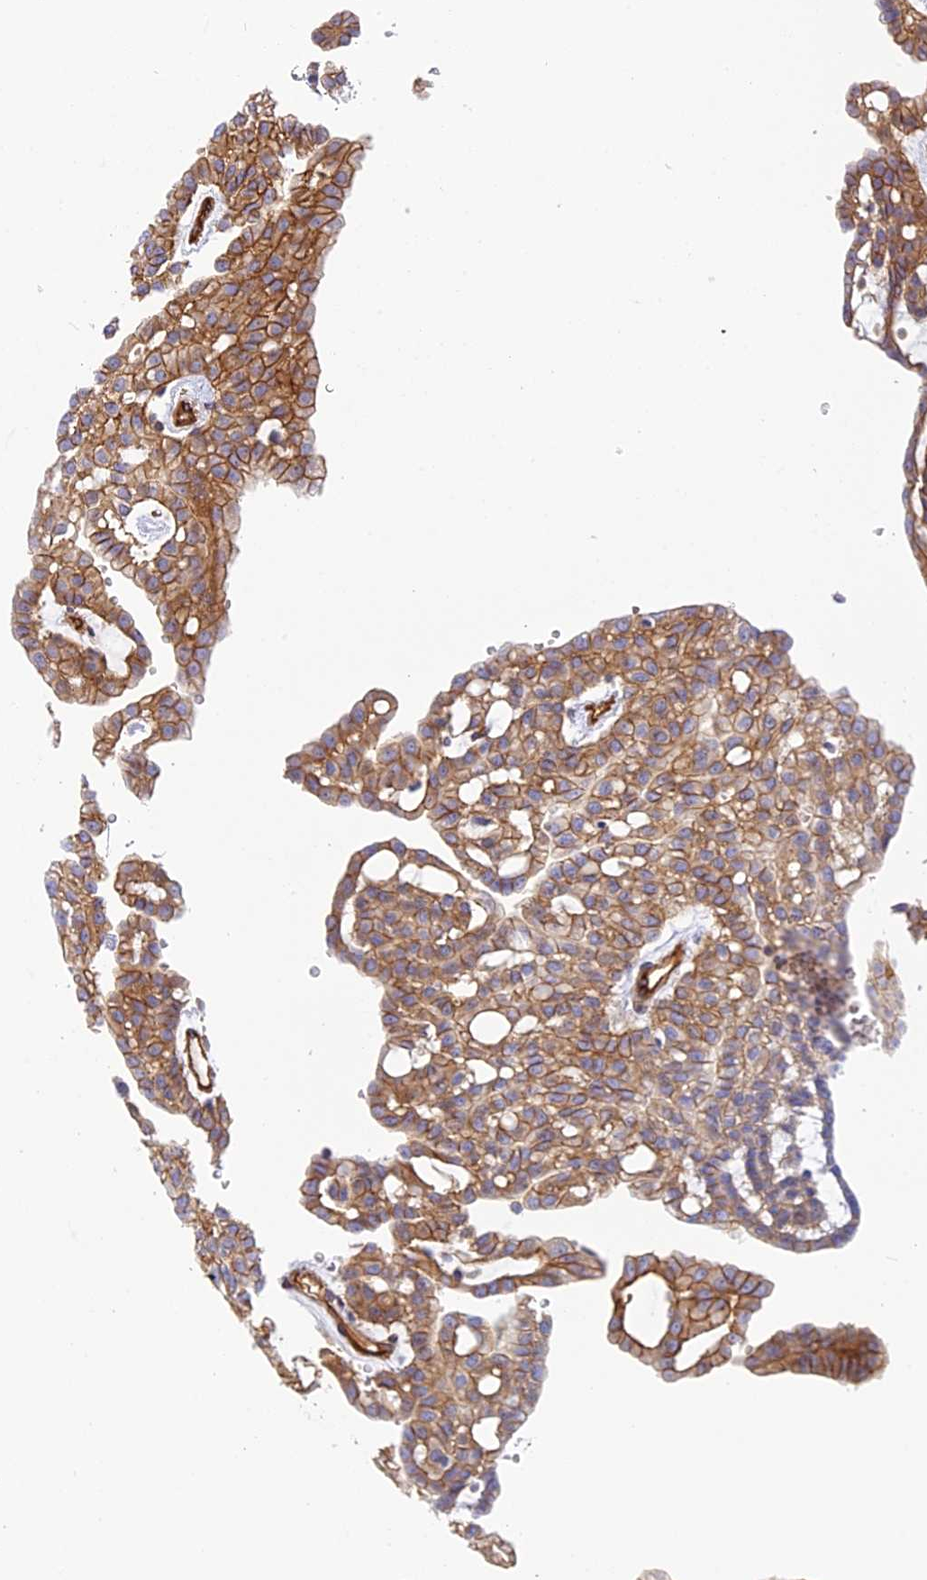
{"staining": {"intensity": "strong", "quantity": ">75%", "location": "cytoplasmic/membranous"}, "tissue": "renal cancer", "cell_type": "Tumor cells", "image_type": "cancer", "snomed": [{"axis": "morphology", "description": "Adenocarcinoma, NOS"}, {"axis": "topography", "description": "Kidney"}], "caption": "A brown stain shows strong cytoplasmic/membranous positivity of a protein in human renal cancer (adenocarcinoma) tumor cells. (brown staining indicates protein expression, while blue staining denotes nuclei).", "gene": "CNBD2", "patient": {"sex": "male", "age": 63}}